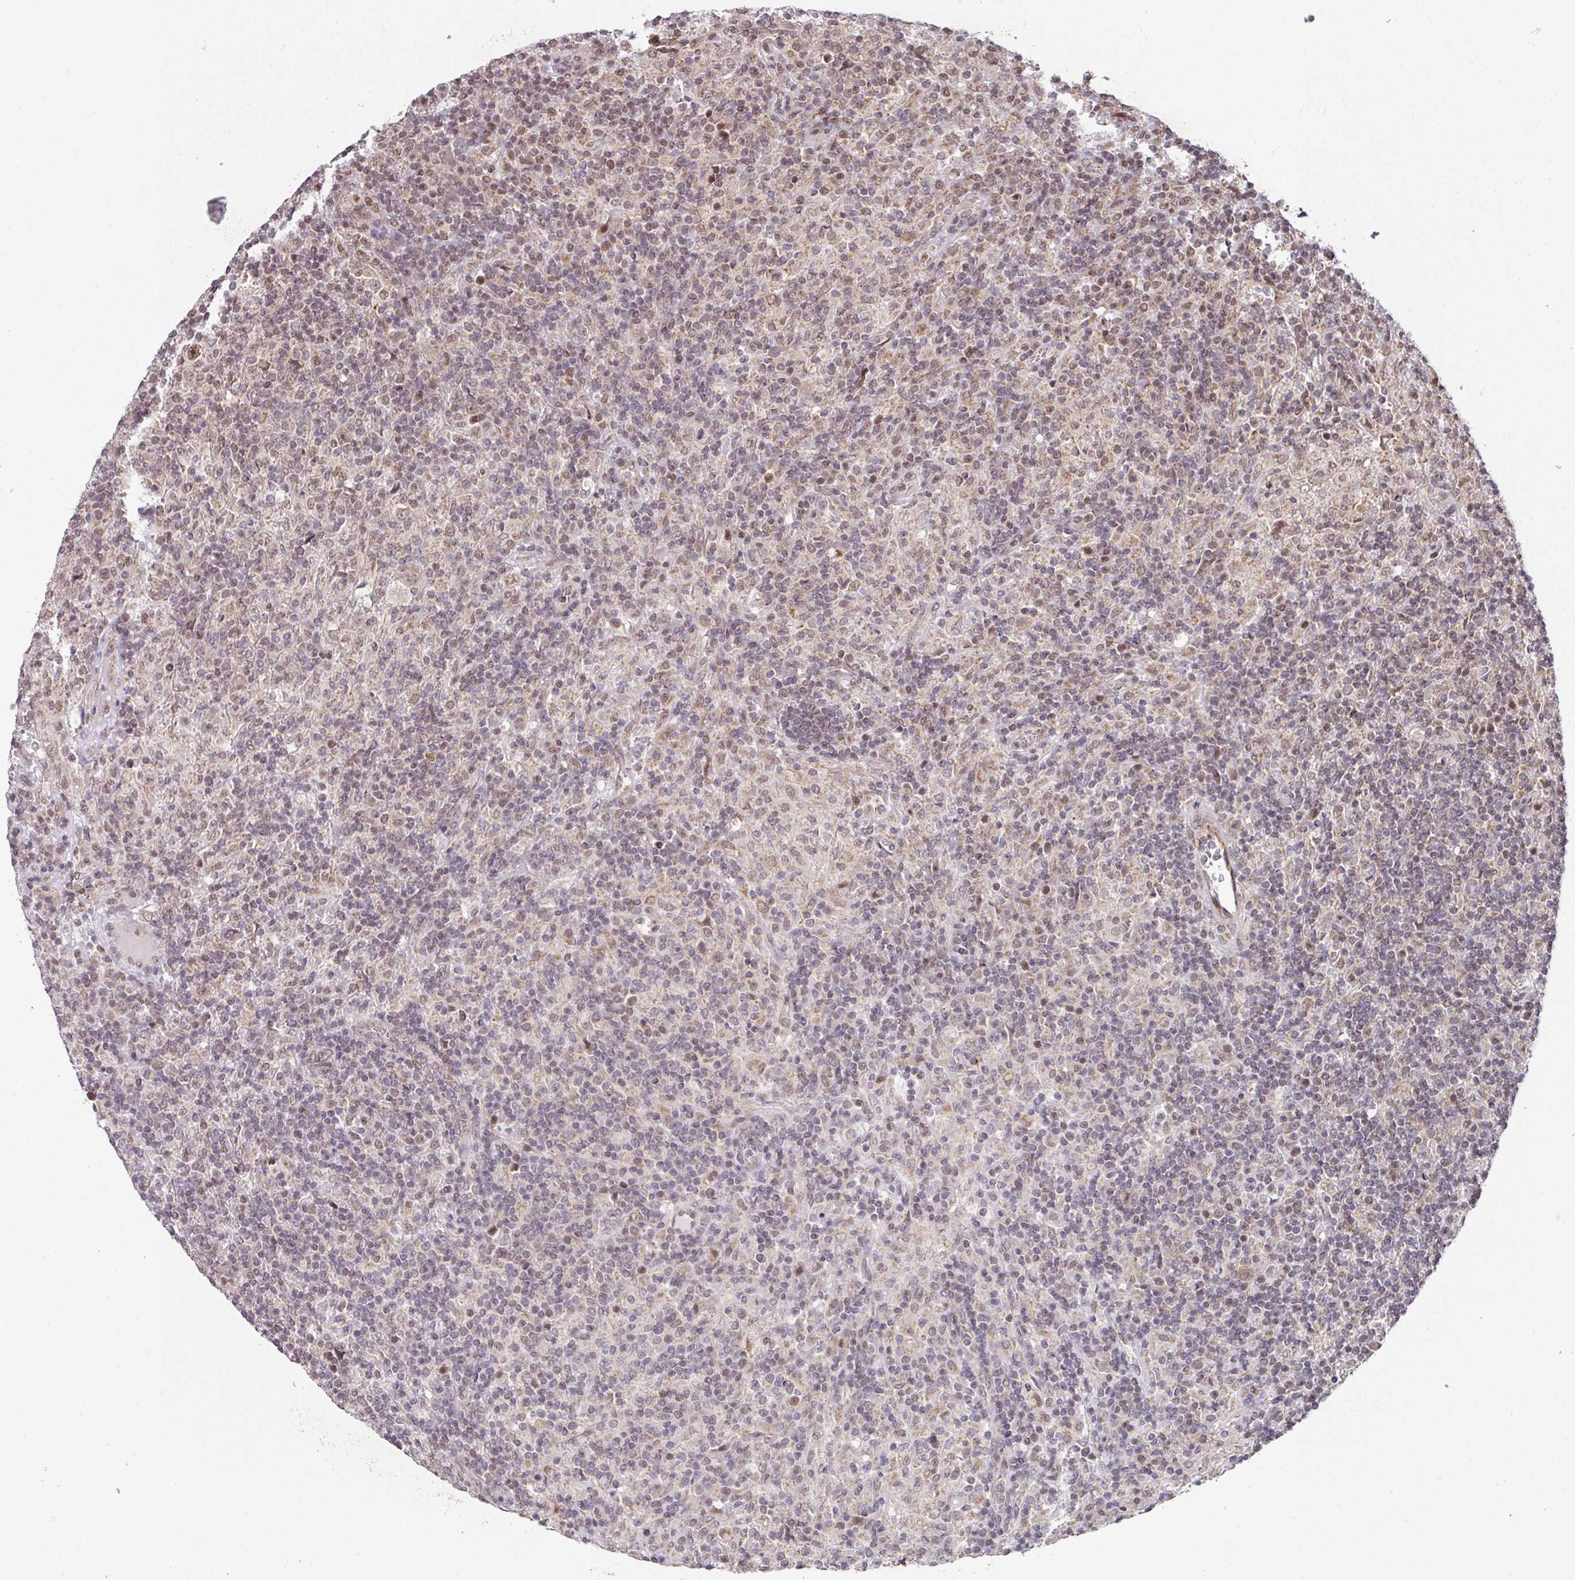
{"staining": {"intensity": "moderate", "quantity": ">75%", "location": "nuclear"}, "tissue": "lymphoma", "cell_type": "Tumor cells", "image_type": "cancer", "snomed": [{"axis": "morphology", "description": "Hodgkin's disease, NOS"}, {"axis": "topography", "description": "Lymph node"}], "caption": "Immunohistochemistry histopathology image of neoplastic tissue: human lymphoma stained using immunohistochemistry demonstrates medium levels of moderate protein expression localized specifically in the nuclear of tumor cells, appearing as a nuclear brown color.", "gene": "PLK1", "patient": {"sex": "male", "age": 70}}